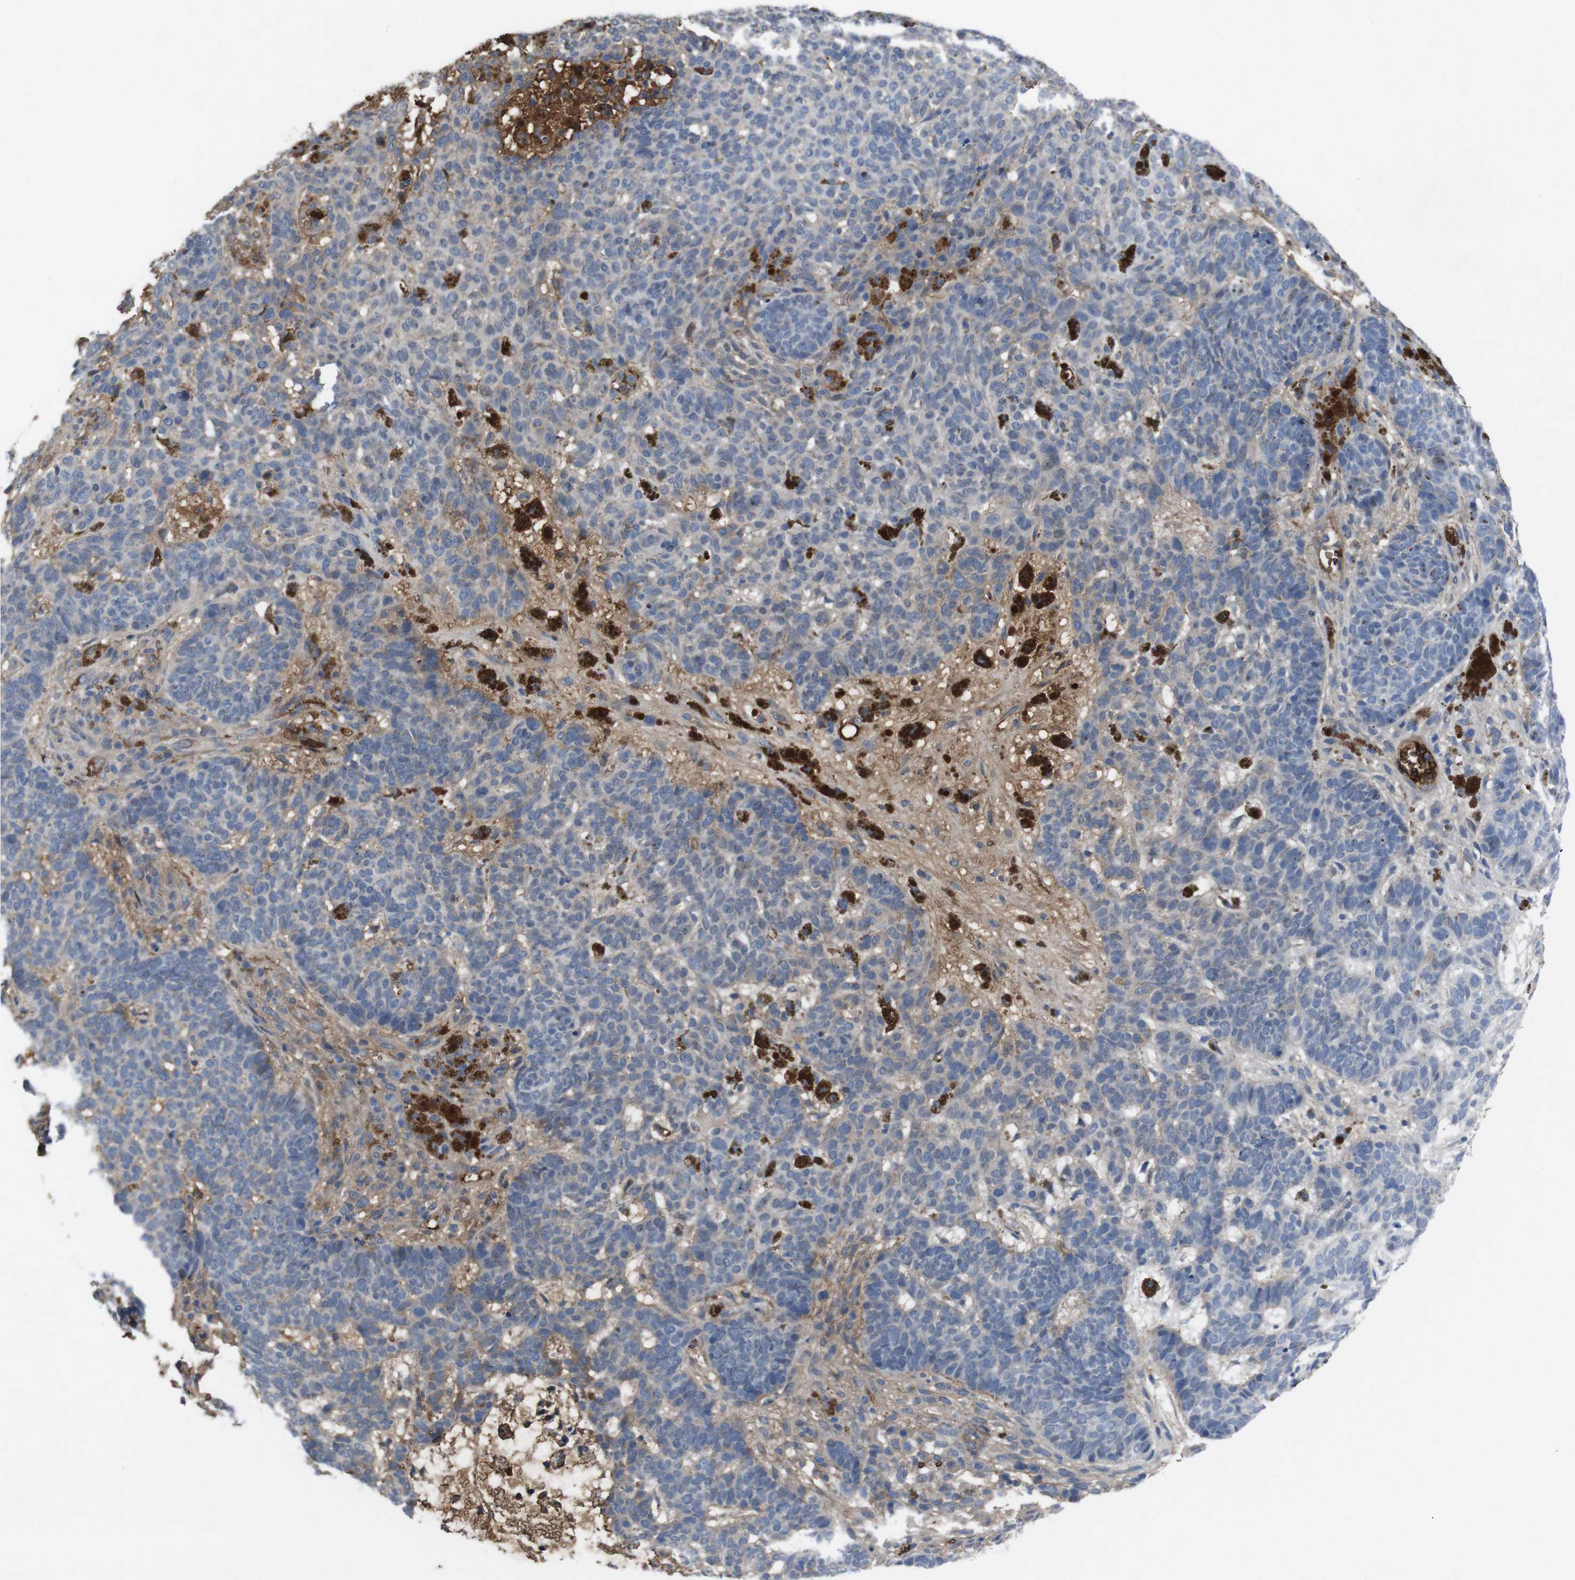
{"staining": {"intensity": "negative", "quantity": "none", "location": "none"}, "tissue": "skin cancer", "cell_type": "Tumor cells", "image_type": "cancer", "snomed": [{"axis": "morphology", "description": "Basal cell carcinoma"}, {"axis": "topography", "description": "Skin"}], "caption": "Micrograph shows no protein staining in tumor cells of basal cell carcinoma (skin) tissue.", "gene": "SPTB", "patient": {"sex": "male", "age": 85}}